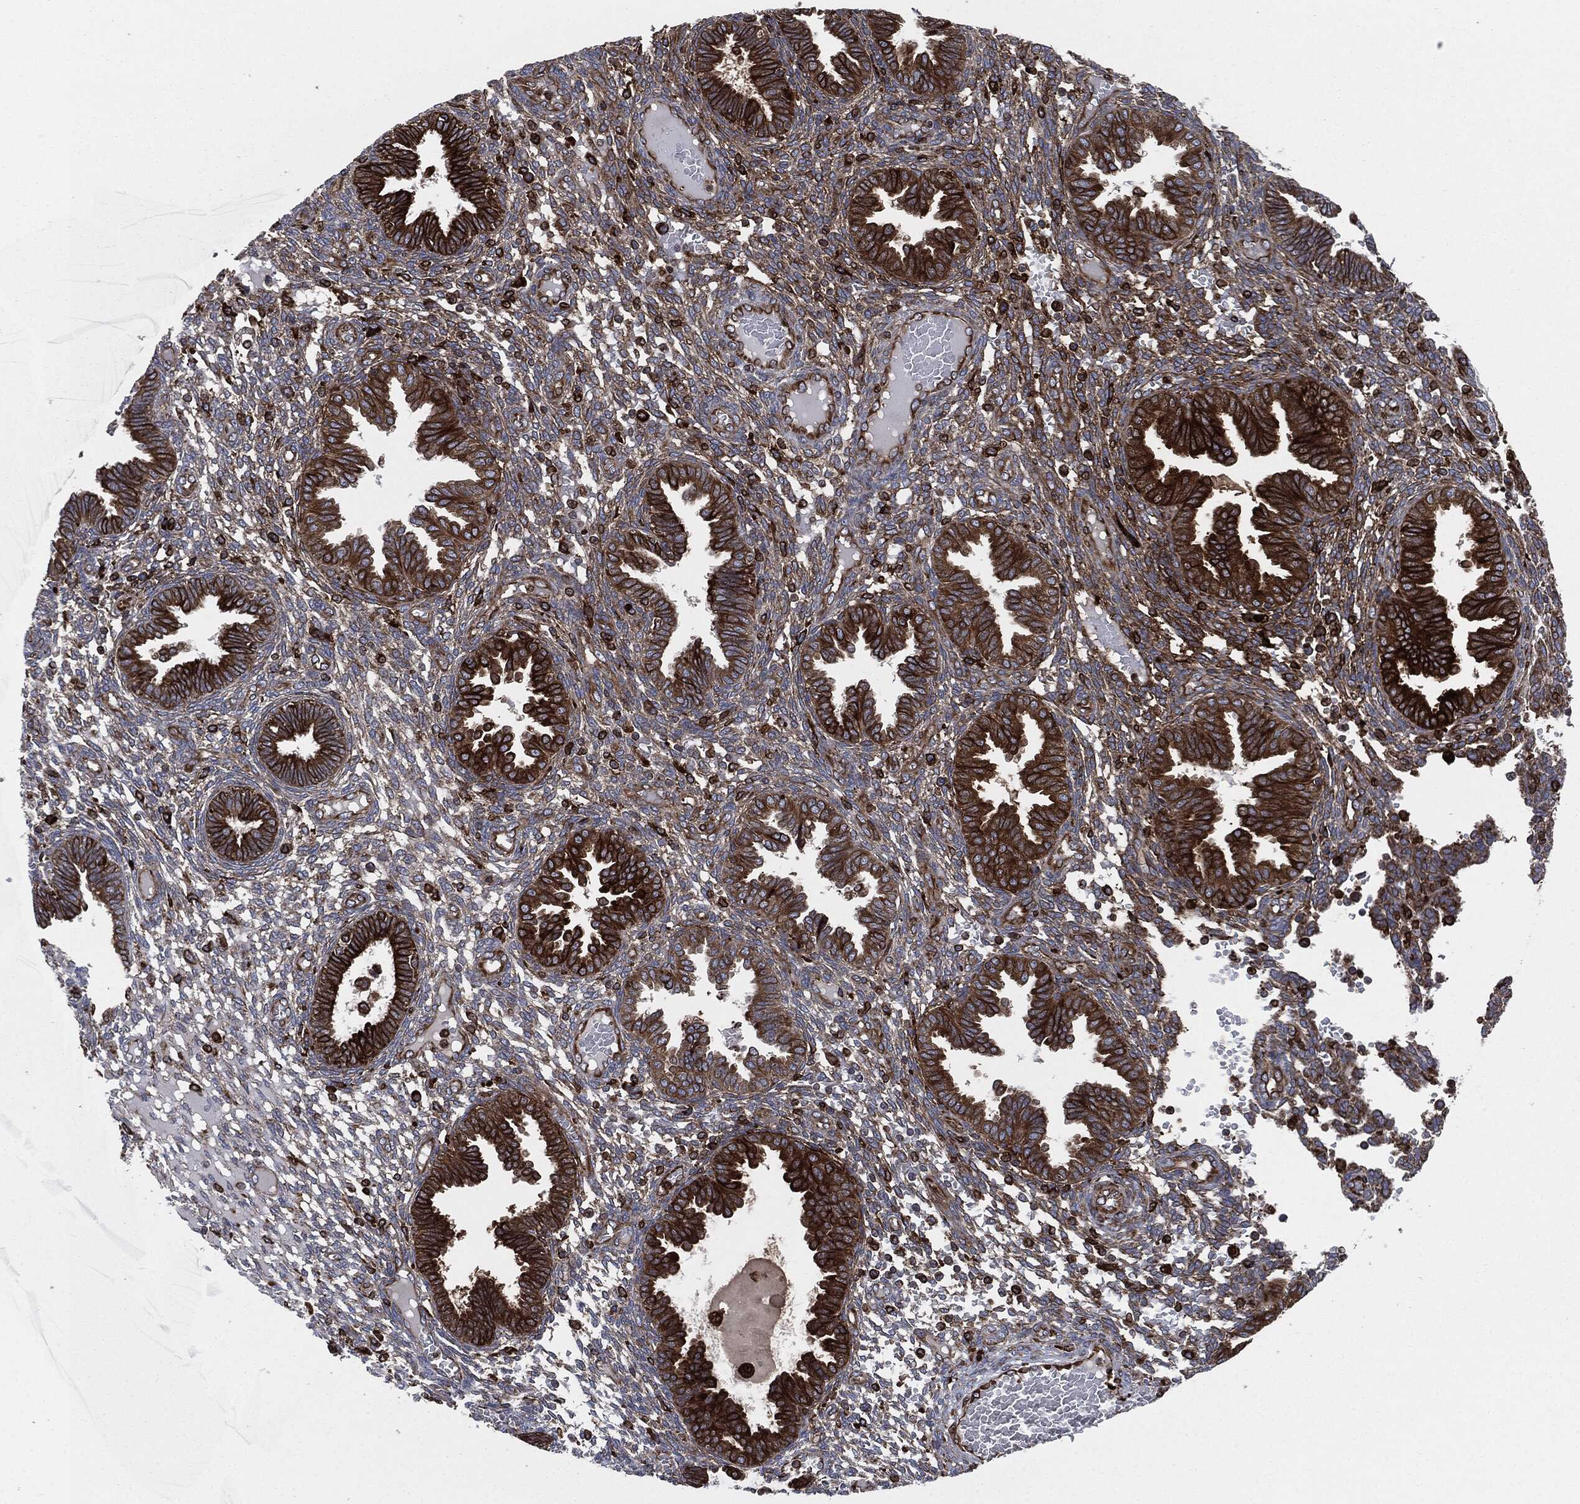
{"staining": {"intensity": "moderate", "quantity": "25%-75%", "location": "cytoplasmic/membranous"}, "tissue": "endometrium", "cell_type": "Cells in endometrial stroma", "image_type": "normal", "snomed": [{"axis": "morphology", "description": "Normal tissue, NOS"}, {"axis": "topography", "description": "Endometrium"}], "caption": "Moderate cytoplasmic/membranous staining is appreciated in about 25%-75% of cells in endometrial stroma in unremarkable endometrium. The protein is shown in brown color, while the nuclei are stained blue.", "gene": "CALR", "patient": {"sex": "female", "age": 42}}